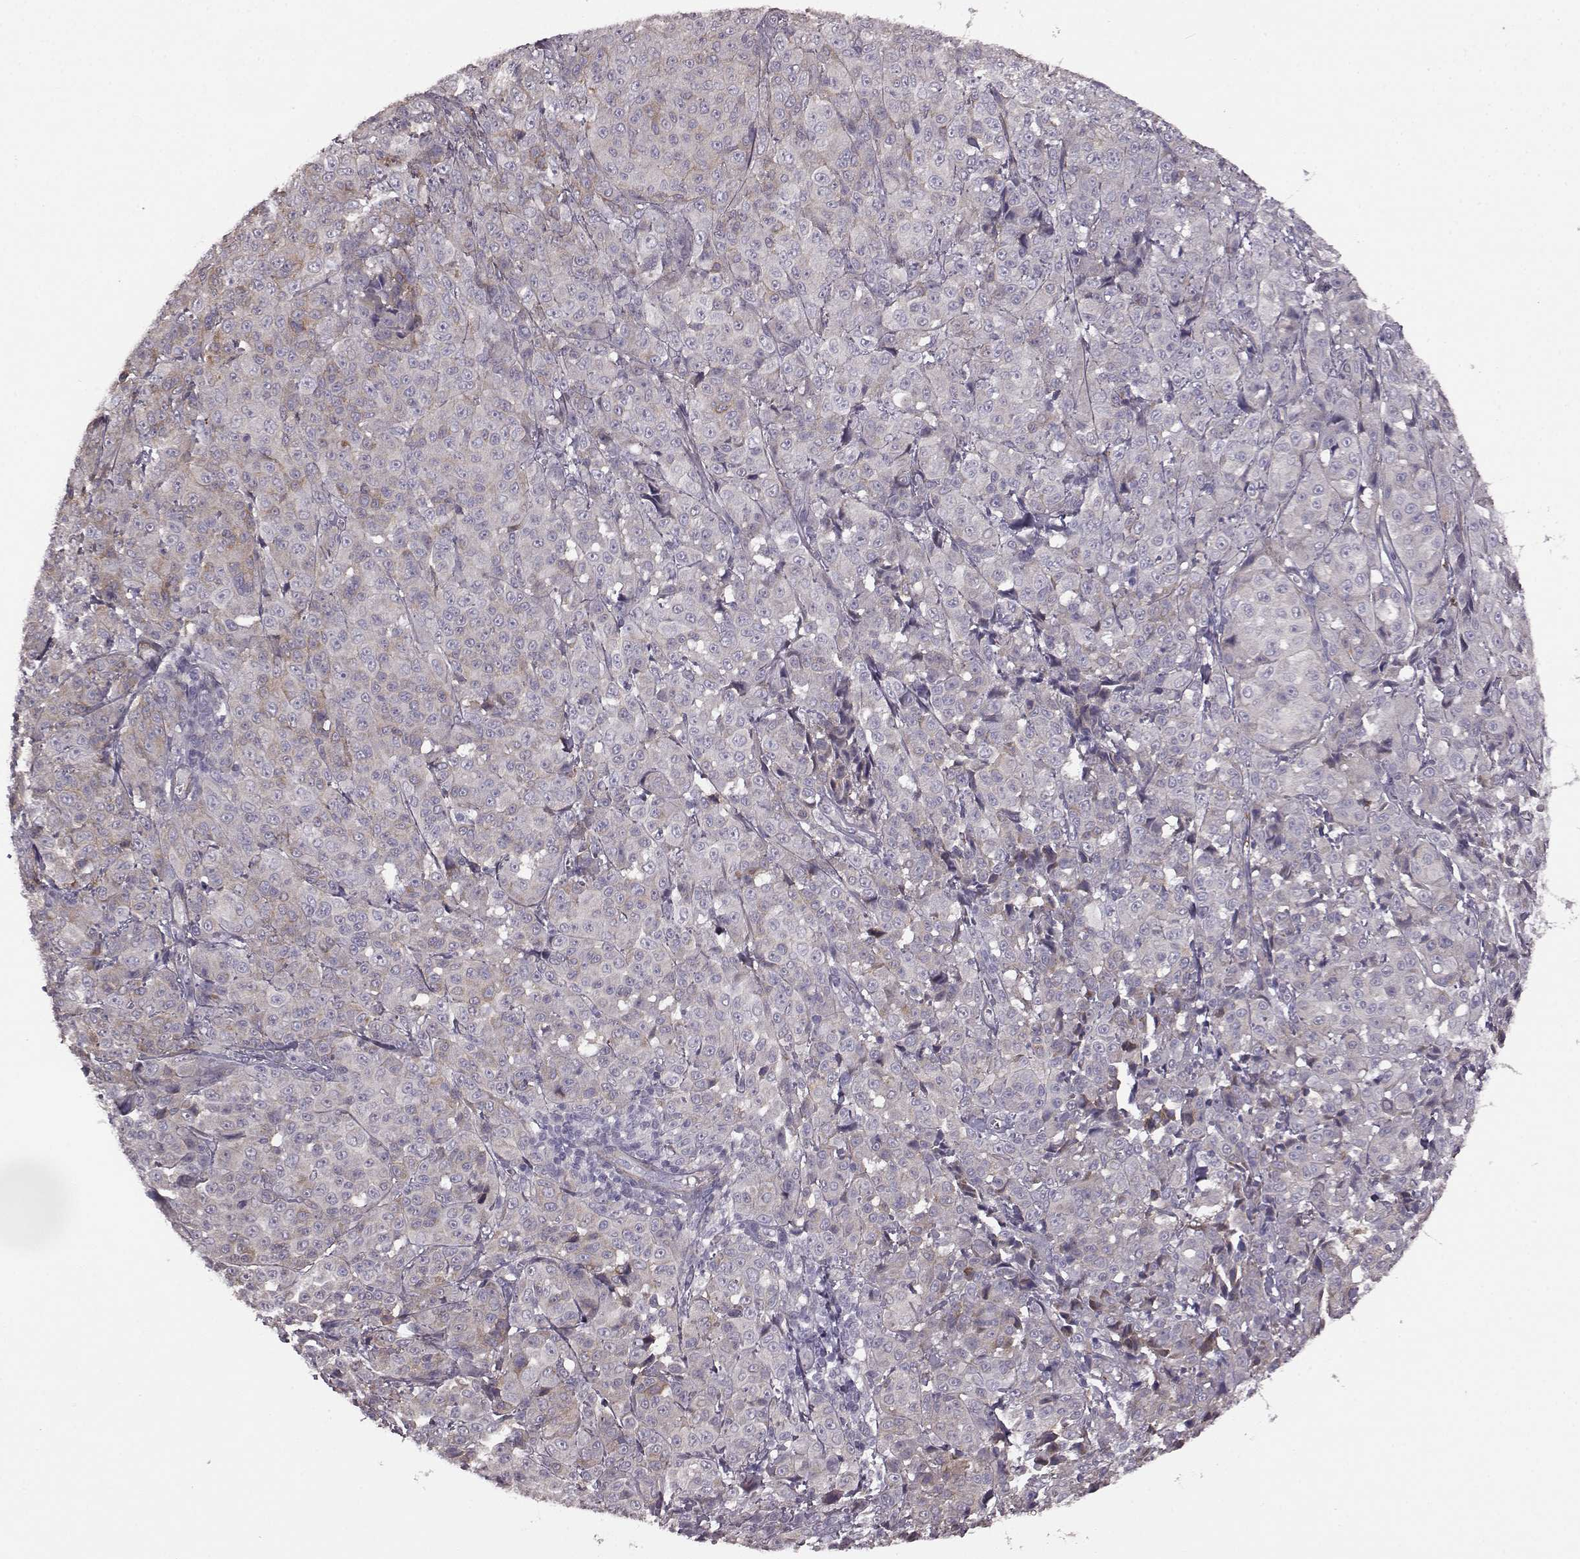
{"staining": {"intensity": "moderate", "quantity": "<25%", "location": "cytoplasmic/membranous"}, "tissue": "melanoma", "cell_type": "Tumor cells", "image_type": "cancer", "snomed": [{"axis": "morphology", "description": "Malignant melanoma, NOS"}, {"axis": "topography", "description": "Skin"}], "caption": "A brown stain highlights moderate cytoplasmic/membranous positivity of a protein in human malignant melanoma tumor cells.", "gene": "GRK1", "patient": {"sex": "male", "age": 89}}